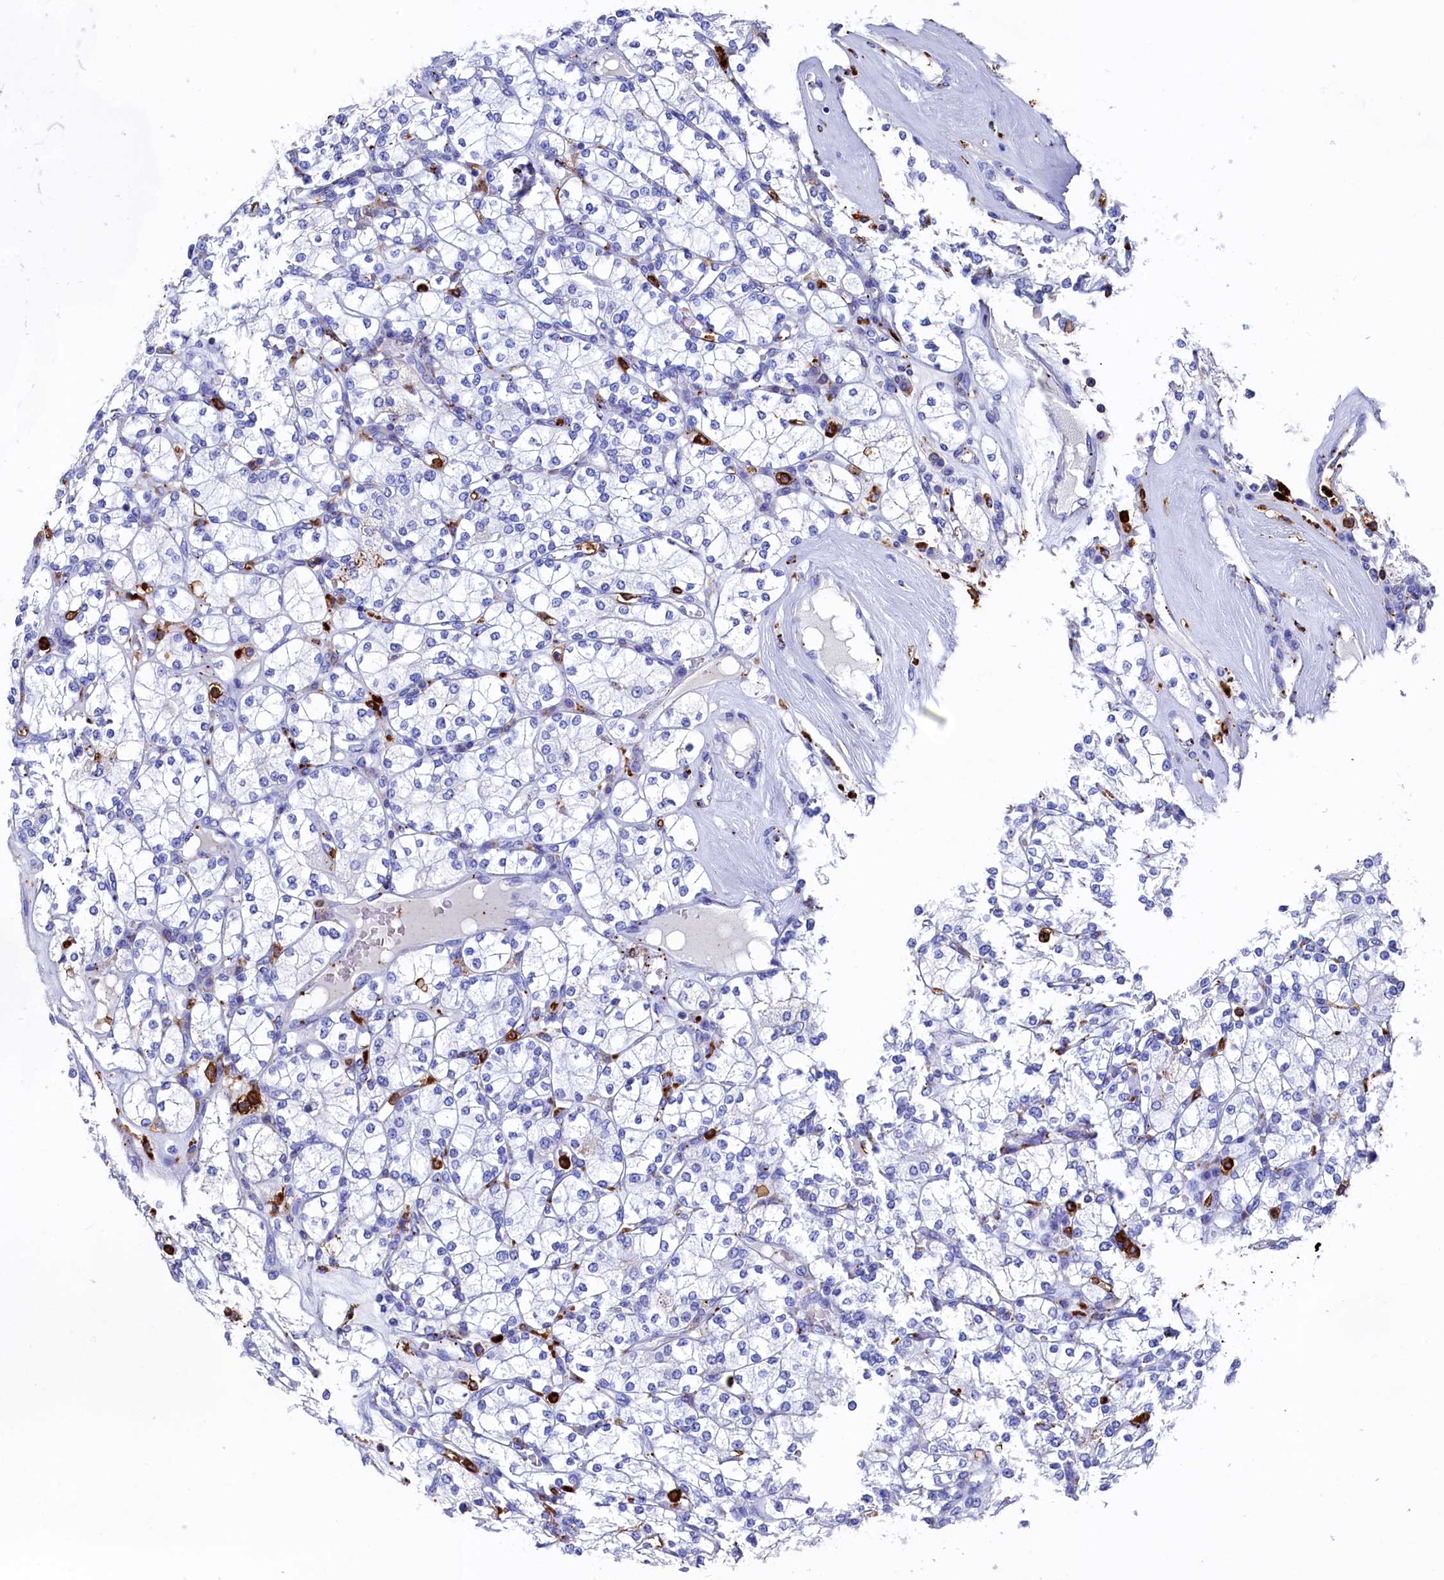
{"staining": {"intensity": "negative", "quantity": "none", "location": "none"}, "tissue": "renal cancer", "cell_type": "Tumor cells", "image_type": "cancer", "snomed": [{"axis": "morphology", "description": "Adenocarcinoma, NOS"}, {"axis": "topography", "description": "Kidney"}], "caption": "High power microscopy photomicrograph of an IHC micrograph of adenocarcinoma (renal), revealing no significant expression in tumor cells.", "gene": "PLAC8", "patient": {"sex": "male", "age": 77}}